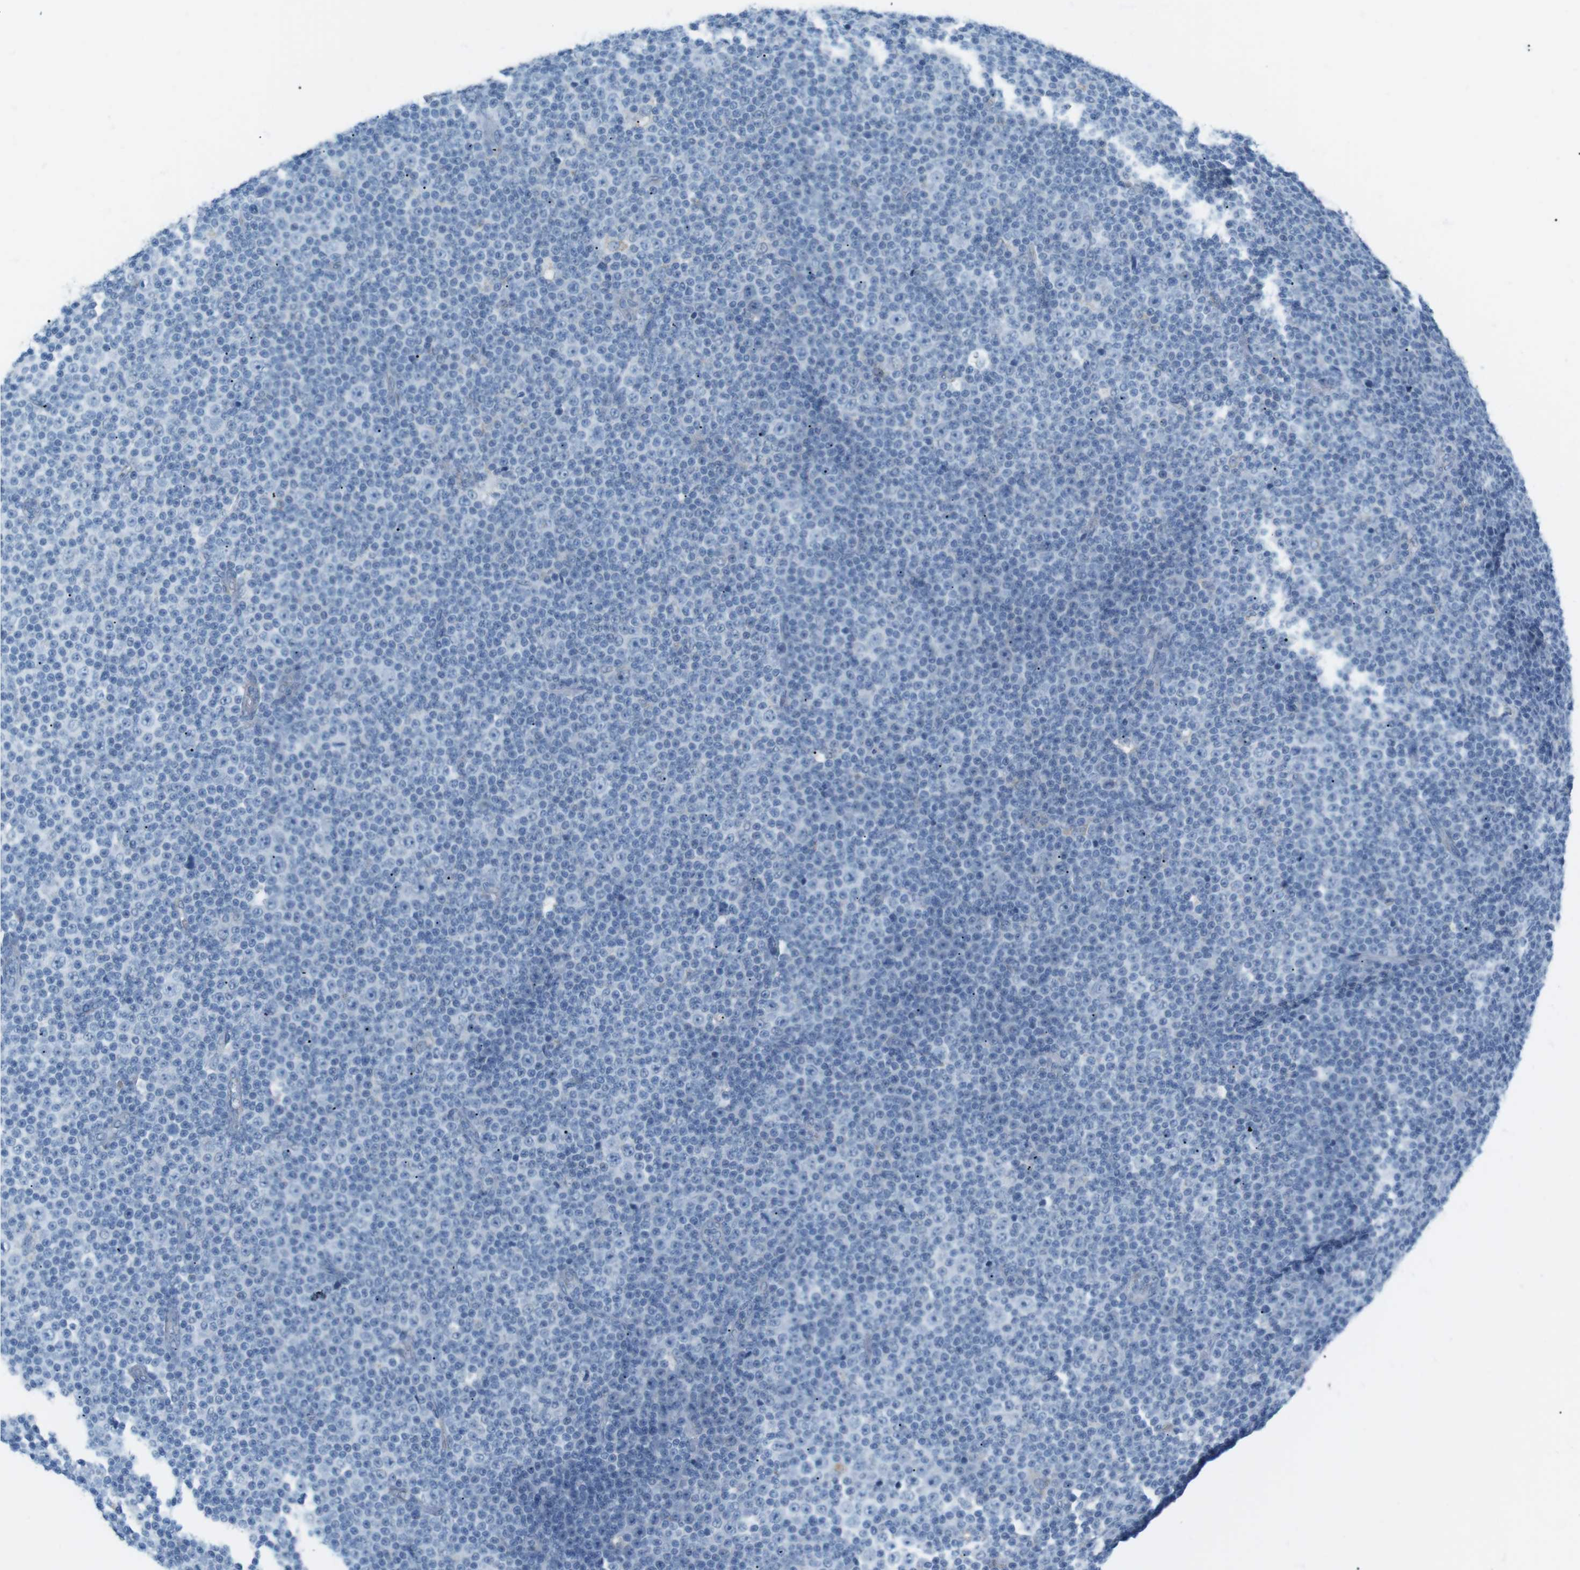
{"staining": {"intensity": "negative", "quantity": "none", "location": "none"}, "tissue": "lymphoma", "cell_type": "Tumor cells", "image_type": "cancer", "snomed": [{"axis": "morphology", "description": "Malignant lymphoma, non-Hodgkin's type, Low grade"}, {"axis": "topography", "description": "Lymph node"}], "caption": "The image exhibits no staining of tumor cells in lymphoma.", "gene": "VAMP1", "patient": {"sex": "female", "age": 67}}